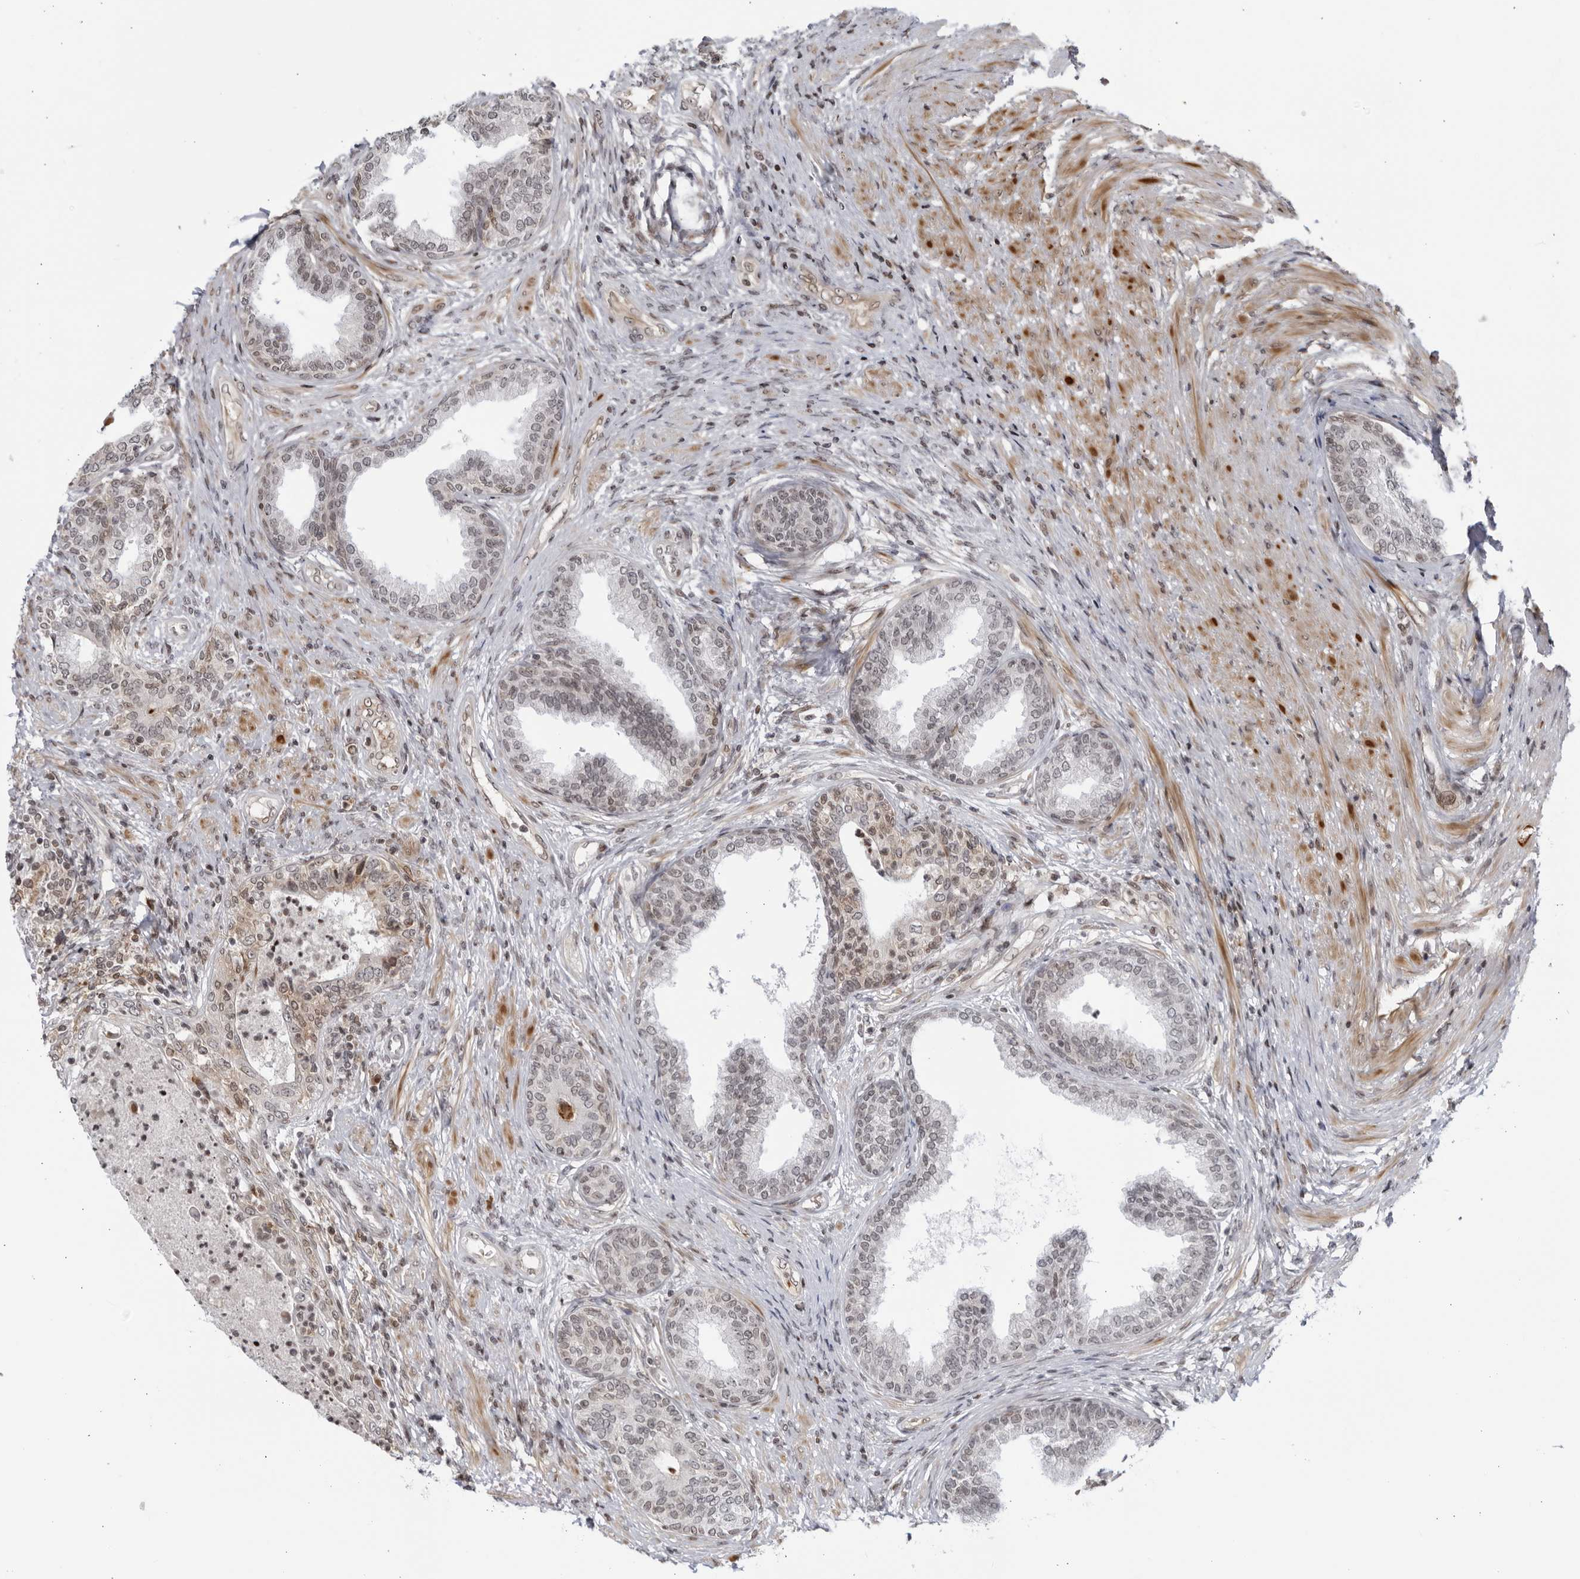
{"staining": {"intensity": "weak", "quantity": "25%-75%", "location": "nuclear"}, "tissue": "prostate", "cell_type": "Glandular cells", "image_type": "normal", "snomed": [{"axis": "morphology", "description": "Normal tissue, NOS"}, {"axis": "topography", "description": "Prostate"}], "caption": "Prostate stained with DAB (3,3'-diaminobenzidine) immunohistochemistry (IHC) exhibits low levels of weak nuclear staining in about 25%-75% of glandular cells.", "gene": "DTL", "patient": {"sex": "male", "age": 76}}